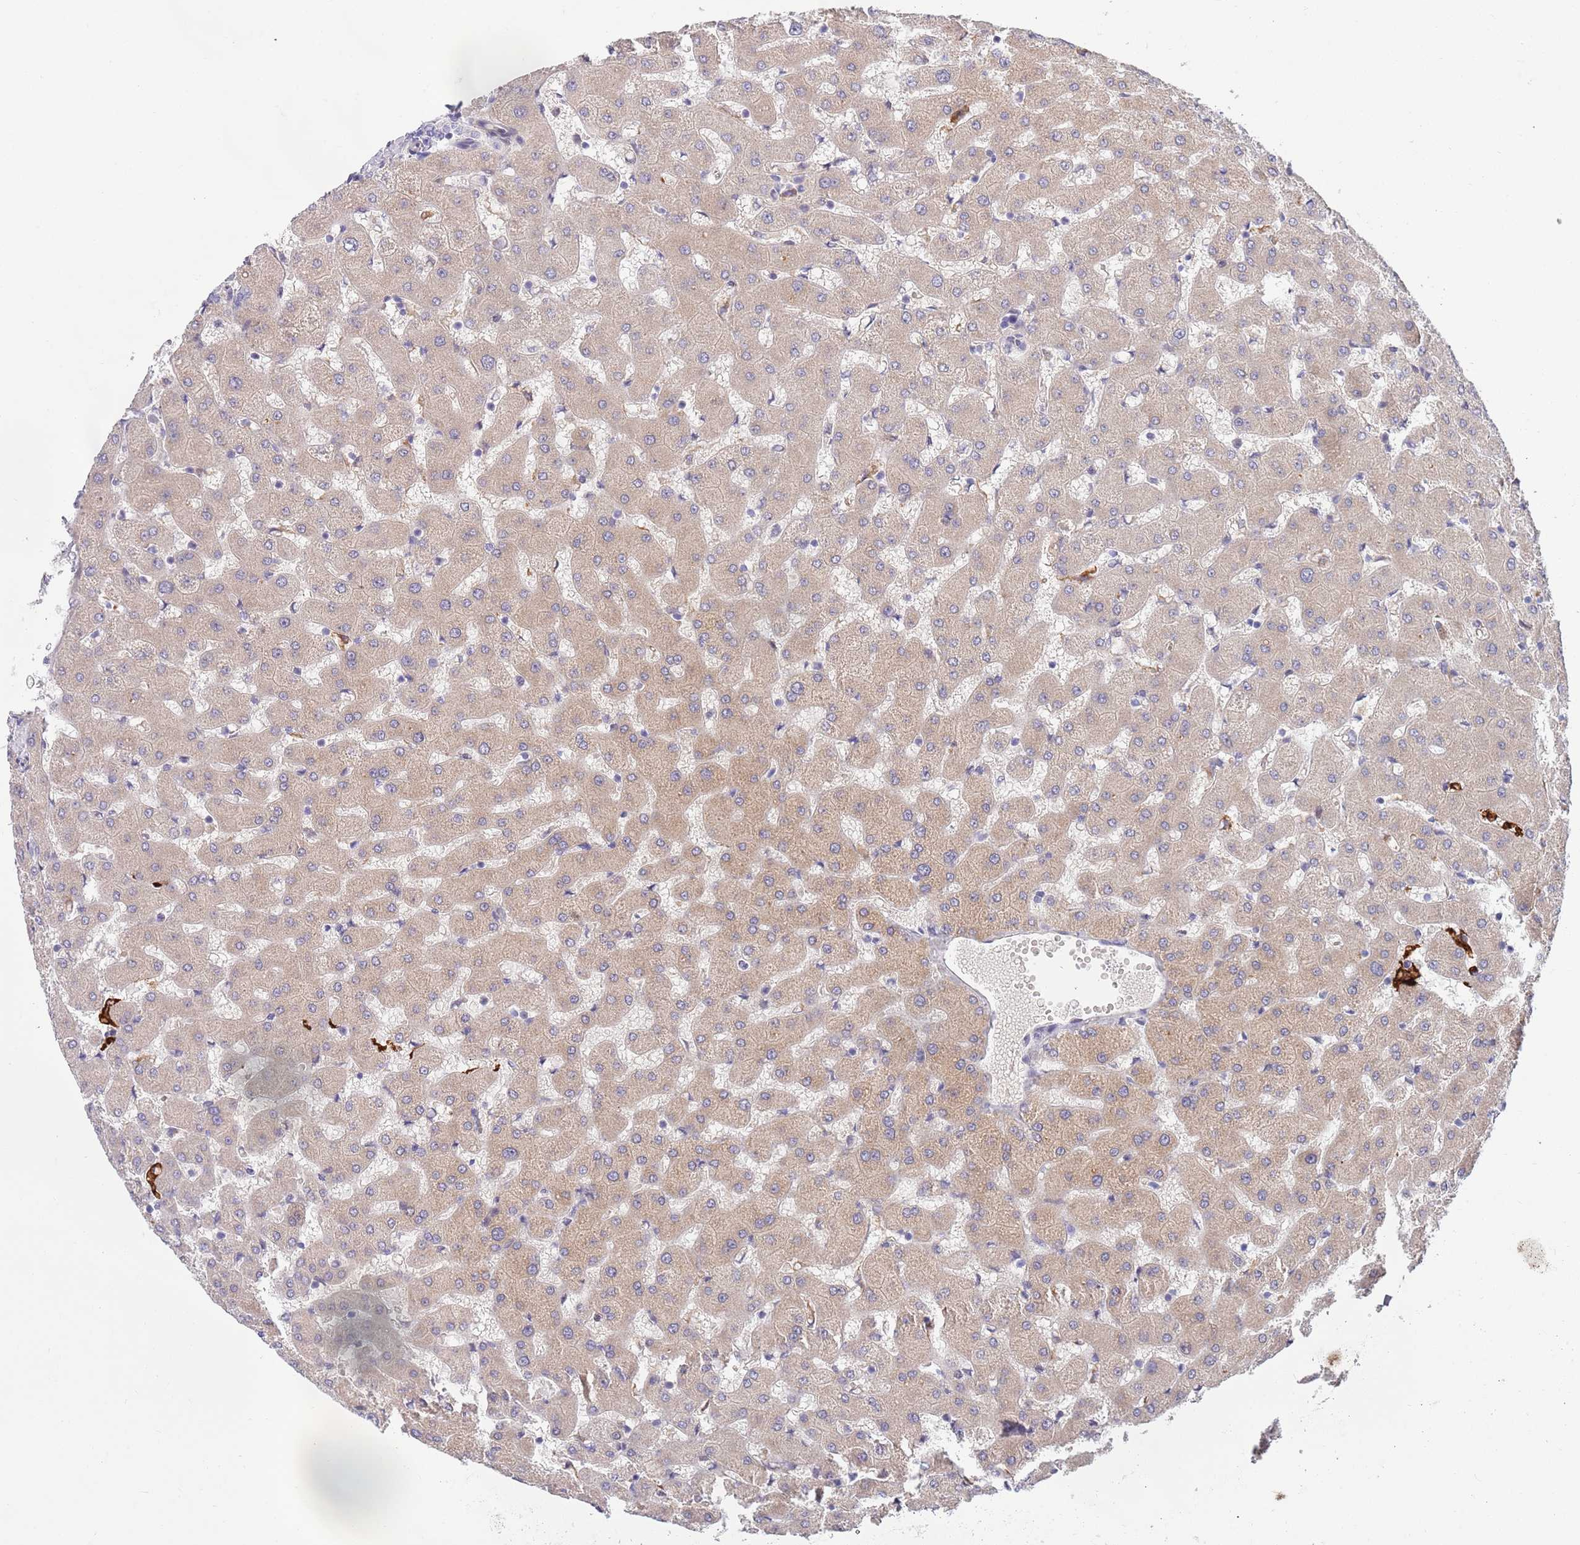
{"staining": {"intensity": "negative", "quantity": "none", "location": "none"}, "tissue": "liver", "cell_type": "Cholangiocytes", "image_type": "normal", "snomed": [{"axis": "morphology", "description": "Normal tissue, NOS"}, {"axis": "topography", "description": "Liver"}], "caption": "Immunohistochemistry (IHC) photomicrograph of unremarkable liver stained for a protein (brown), which exhibits no staining in cholangiocytes.", "gene": "NLRP6", "patient": {"sex": "female", "age": 63}}